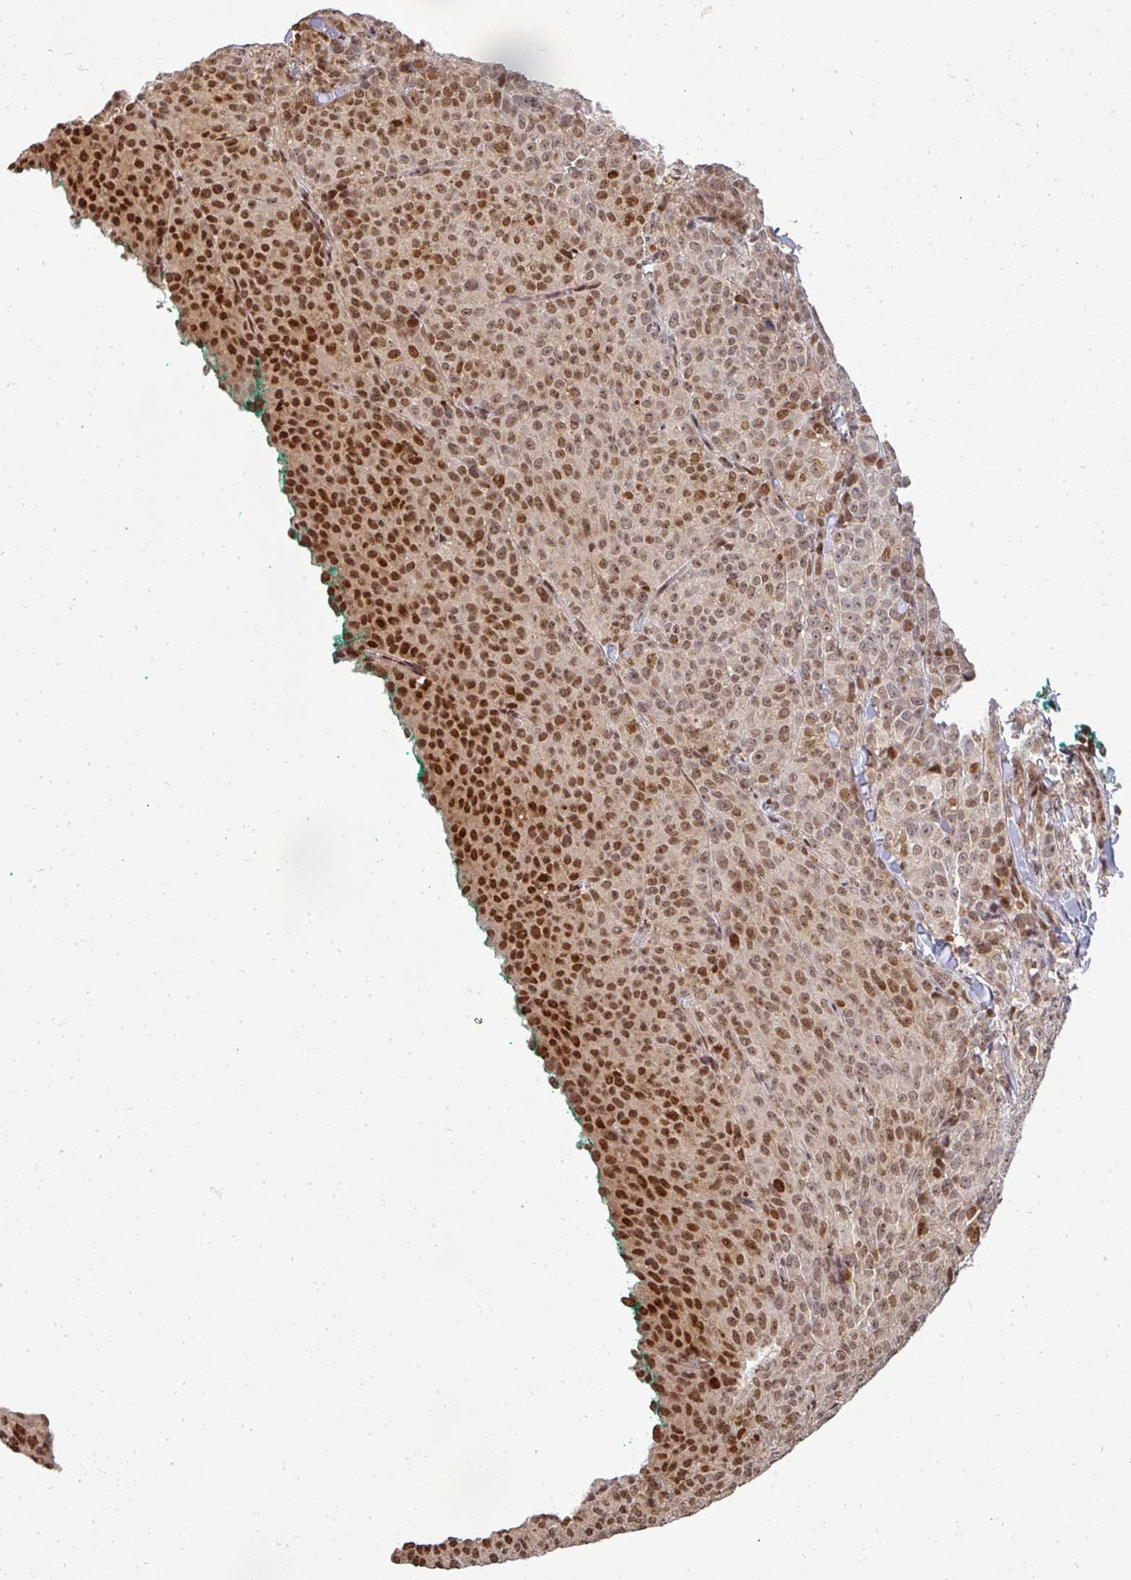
{"staining": {"intensity": "strong", "quantity": ">75%", "location": "nuclear"}, "tissue": "melanoma", "cell_type": "Tumor cells", "image_type": "cancer", "snomed": [{"axis": "morphology", "description": "Malignant melanoma, NOS"}, {"axis": "topography", "description": "Skin"}], "caption": "Melanoma was stained to show a protein in brown. There is high levels of strong nuclear expression in approximately >75% of tumor cells. The staining was performed using DAB, with brown indicating positive protein expression. Nuclei are stained blue with hematoxylin.", "gene": "PATZ1", "patient": {"sex": "female", "age": 52}}